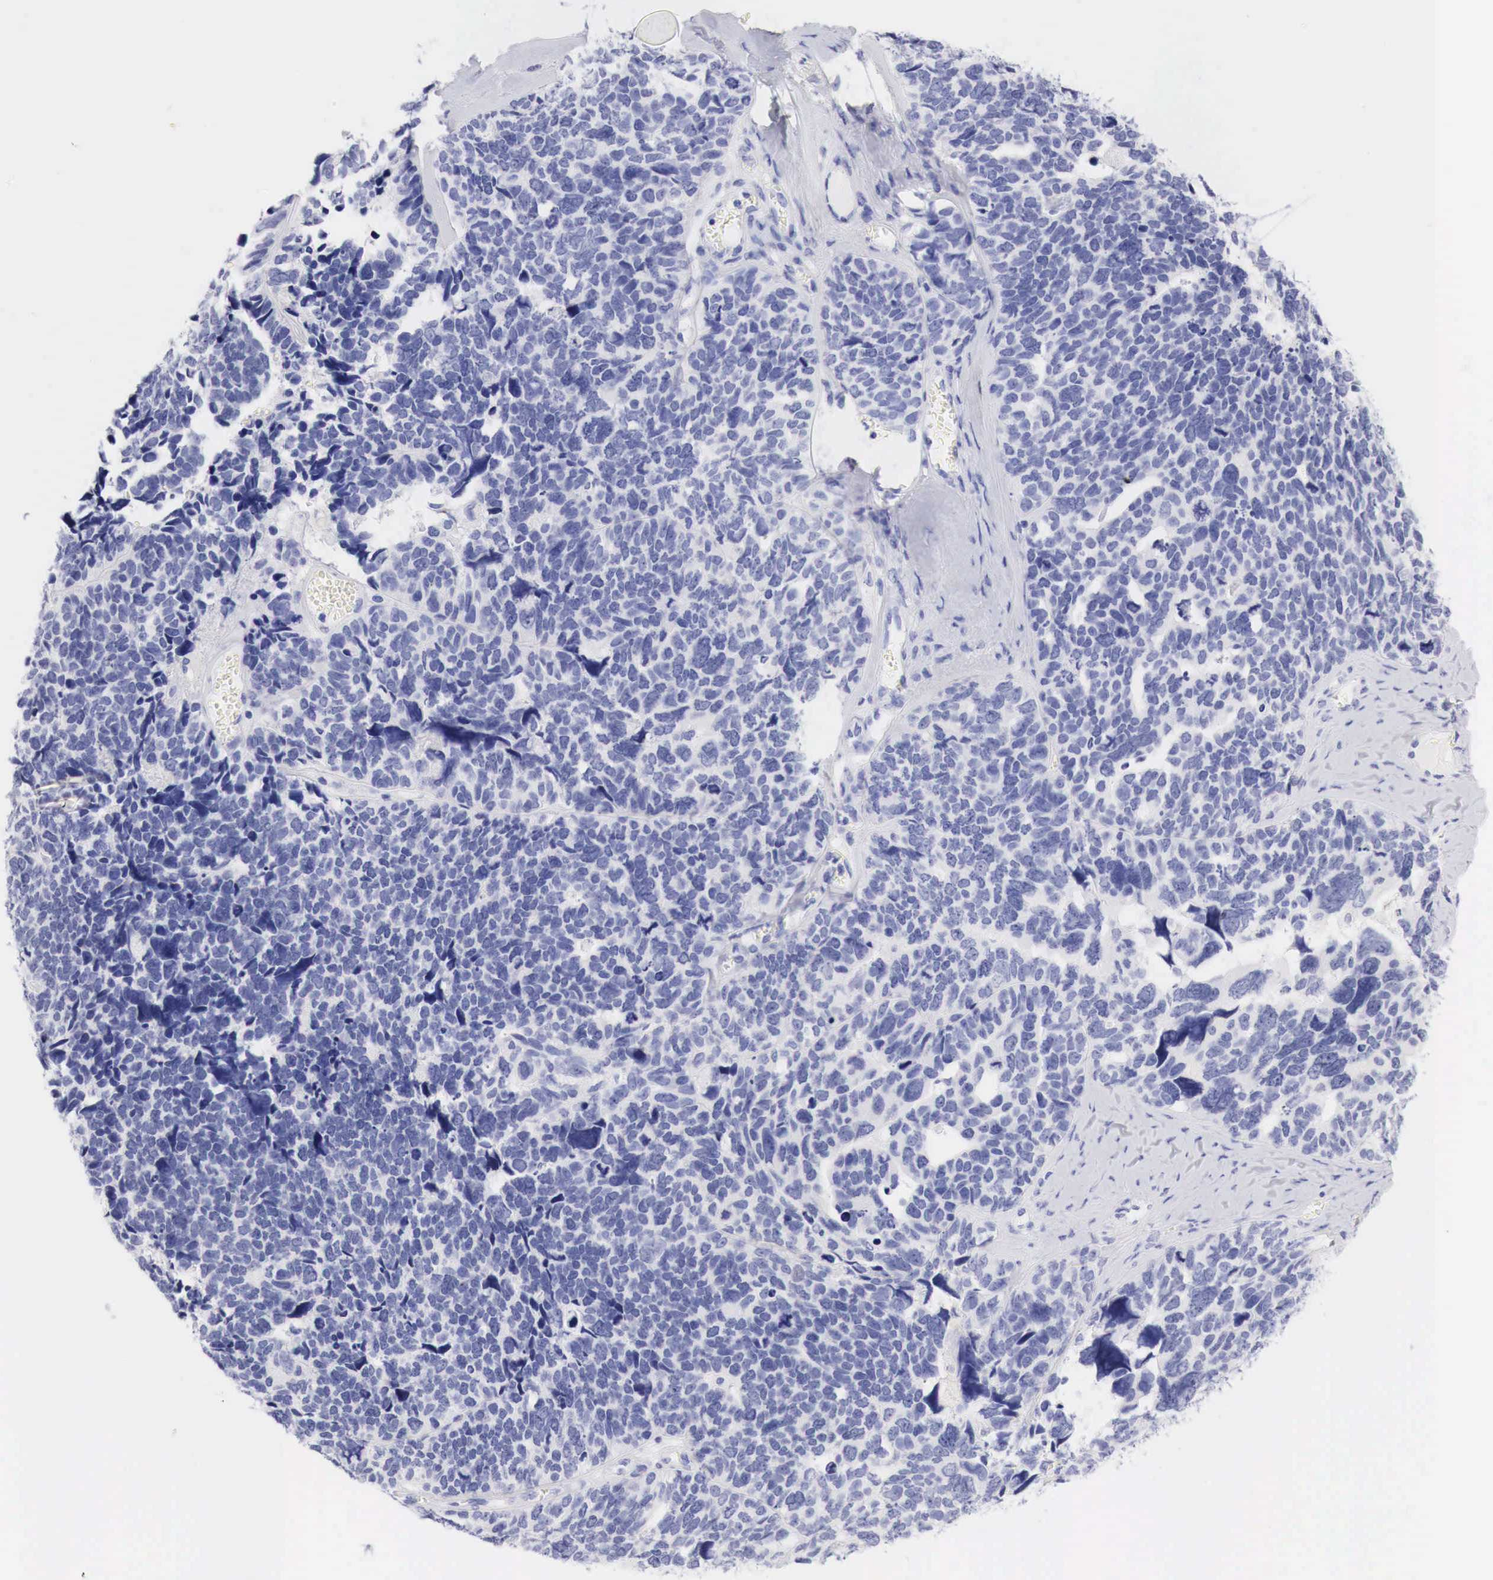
{"staining": {"intensity": "negative", "quantity": "none", "location": "none"}, "tissue": "ovarian cancer", "cell_type": "Tumor cells", "image_type": "cancer", "snomed": [{"axis": "morphology", "description": "Cystadenocarcinoma, serous, NOS"}, {"axis": "topography", "description": "Ovary"}], "caption": "This is an IHC micrograph of ovarian cancer (serous cystadenocarcinoma). There is no staining in tumor cells.", "gene": "TYR", "patient": {"sex": "female", "age": 77}}